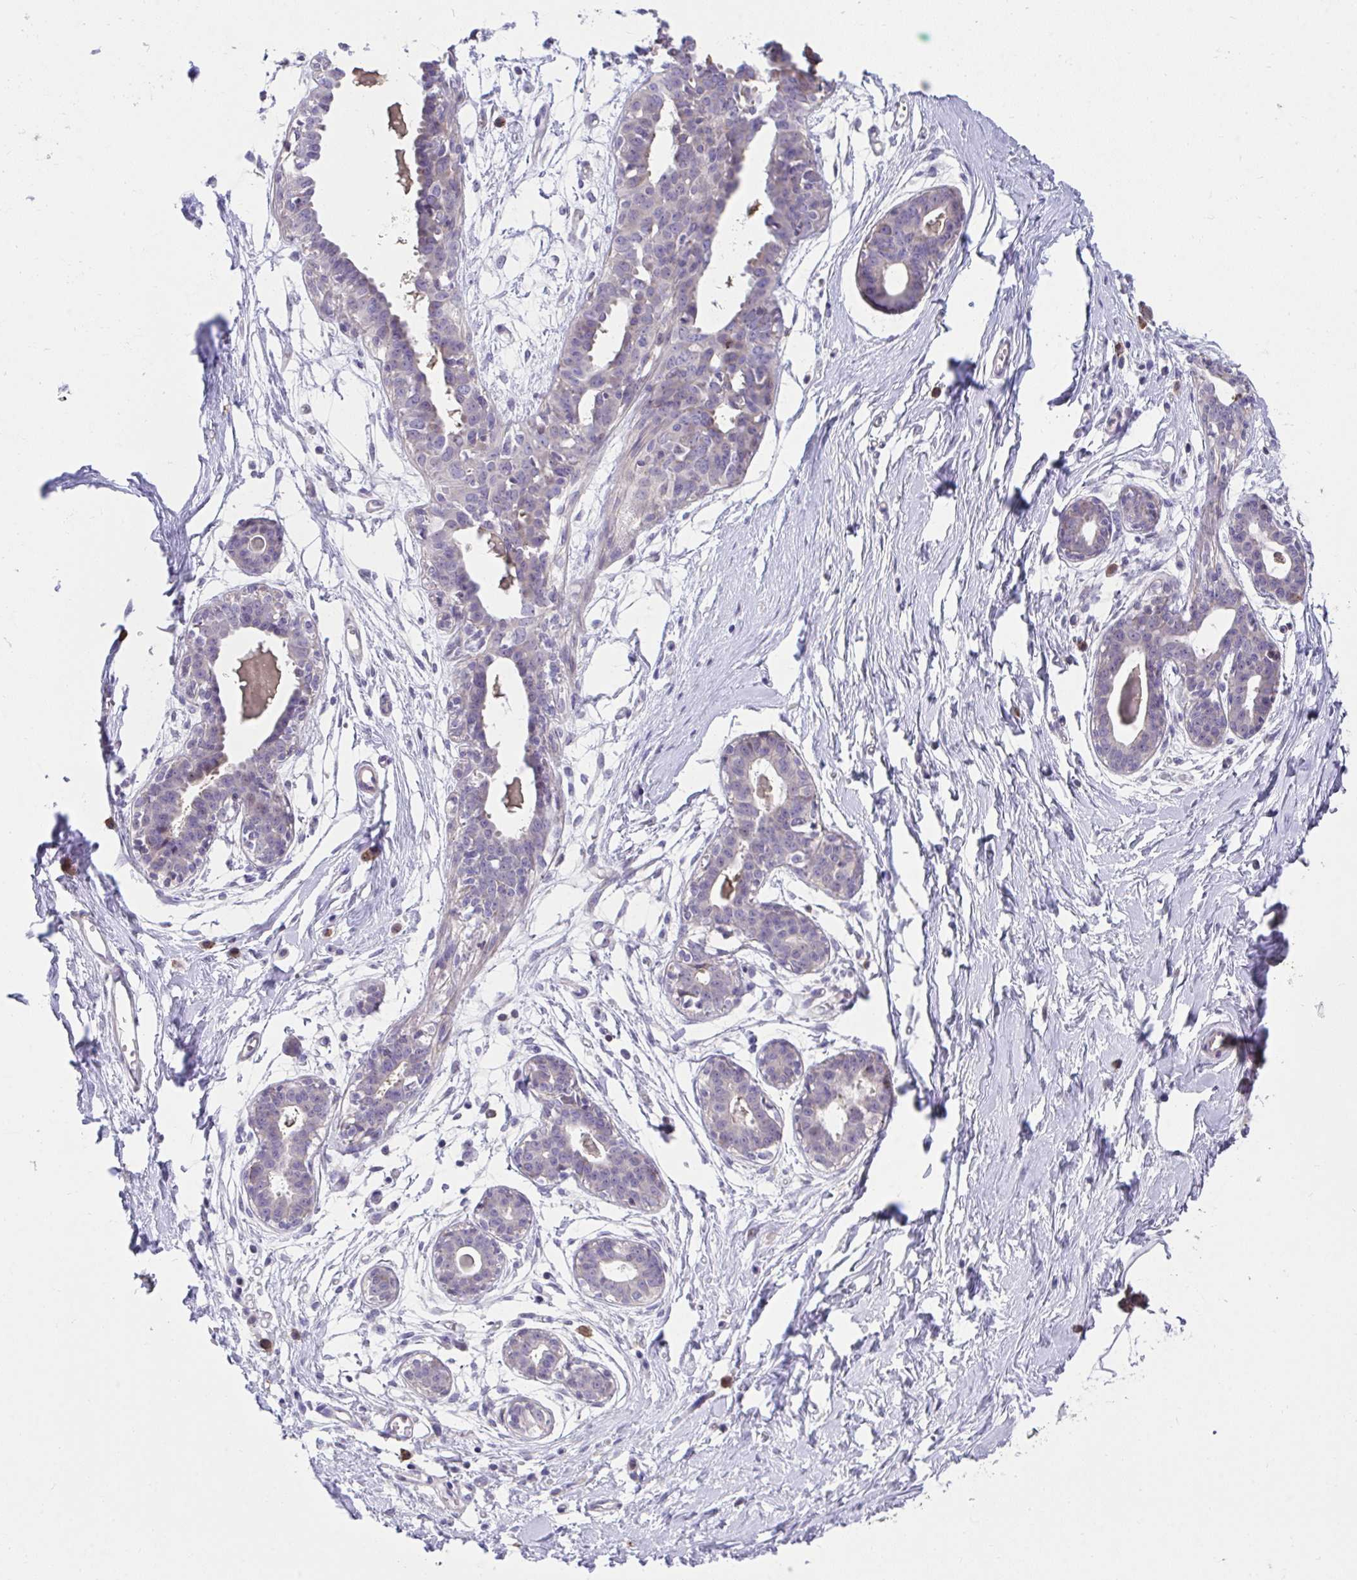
{"staining": {"intensity": "negative", "quantity": "none", "location": "none"}, "tissue": "breast", "cell_type": "Adipocytes", "image_type": "normal", "snomed": [{"axis": "morphology", "description": "Normal tissue, NOS"}, {"axis": "topography", "description": "Breast"}], "caption": "High power microscopy image of an IHC photomicrograph of normal breast, revealing no significant staining in adipocytes. Nuclei are stained in blue.", "gene": "SLAMF7", "patient": {"sex": "female", "age": 45}}